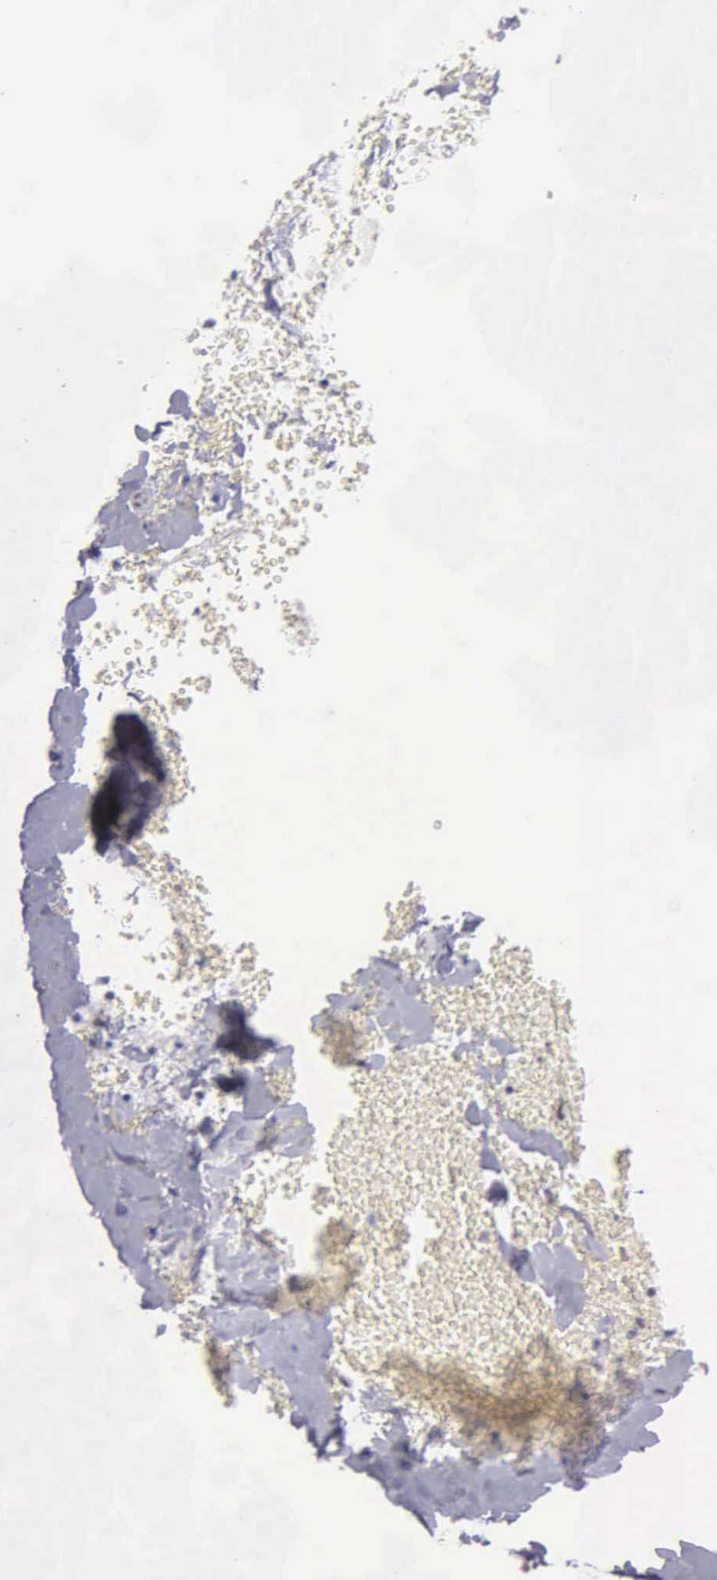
{"staining": {"intensity": "negative", "quantity": "none", "location": "none"}, "tissue": "adipose tissue", "cell_type": "Adipocytes", "image_type": "normal", "snomed": [{"axis": "morphology", "description": "Normal tissue, NOS"}, {"axis": "topography", "description": "Cartilage tissue"}, {"axis": "topography", "description": "Lung"}], "caption": "An image of adipose tissue stained for a protein demonstrates no brown staining in adipocytes. (DAB (3,3'-diaminobenzidine) immunohistochemistry (IHC) visualized using brightfield microscopy, high magnification).", "gene": "UBR7", "patient": {"sex": "male", "age": 65}}